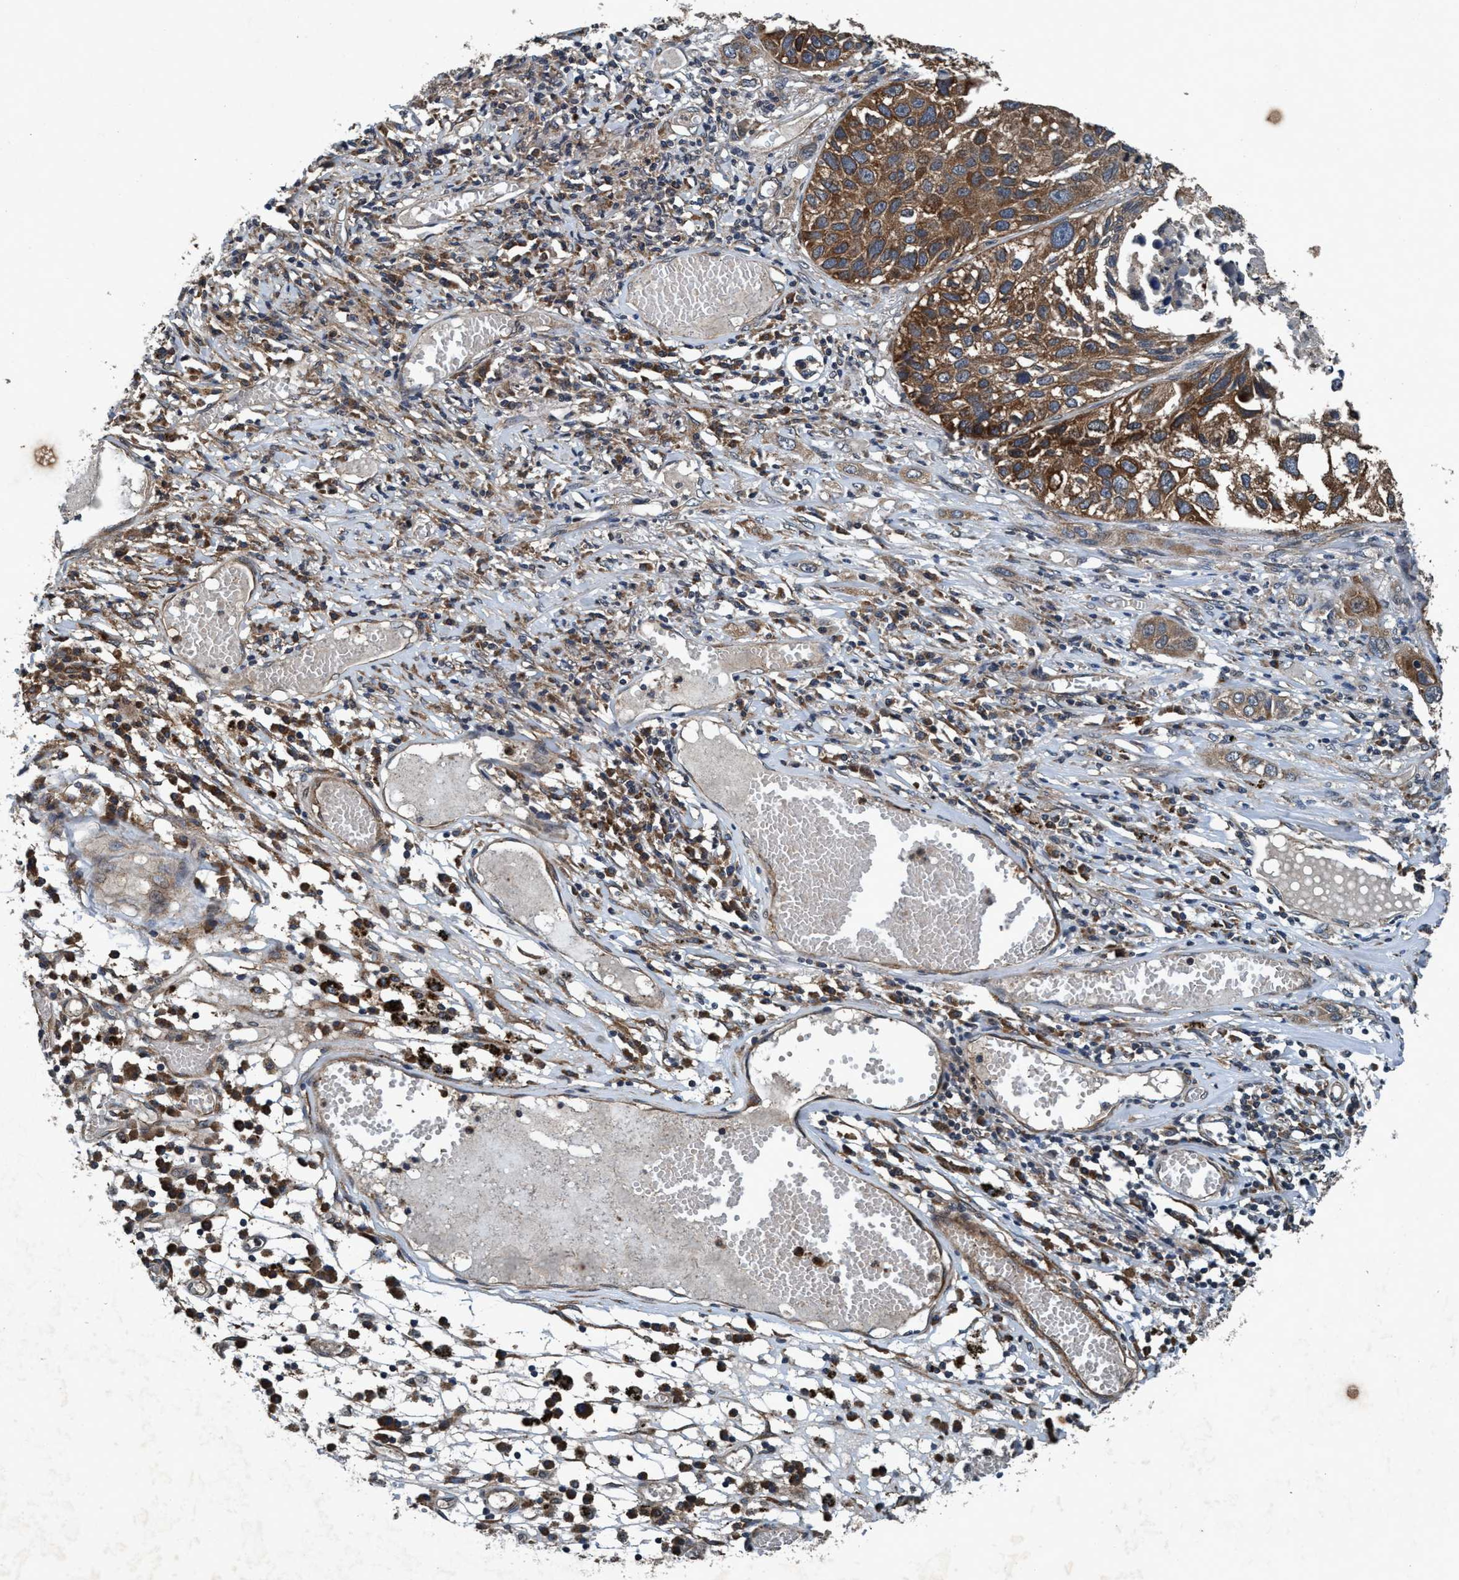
{"staining": {"intensity": "moderate", "quantity": ">75%", "location": "cytoplasmic/membranous"}, "tissue": "lung cancer", "cell_type": "Tumor cells", "image_type": "cancer", "snomed": [{"axis": "morphology", "description": "Squamous cell carcinoma, NOS"}, {"axis": "topography", "description": "Lung"}], "caption": "Moderate cytoplasmic/membranous staining for a protein is identified in approximately >75% of tumor cells of lung cancer (squamous cell carcinoma) using immunohistochemistry.", "gene": "AKT1S1", "patient": {"sex": "male", "age": 71}}